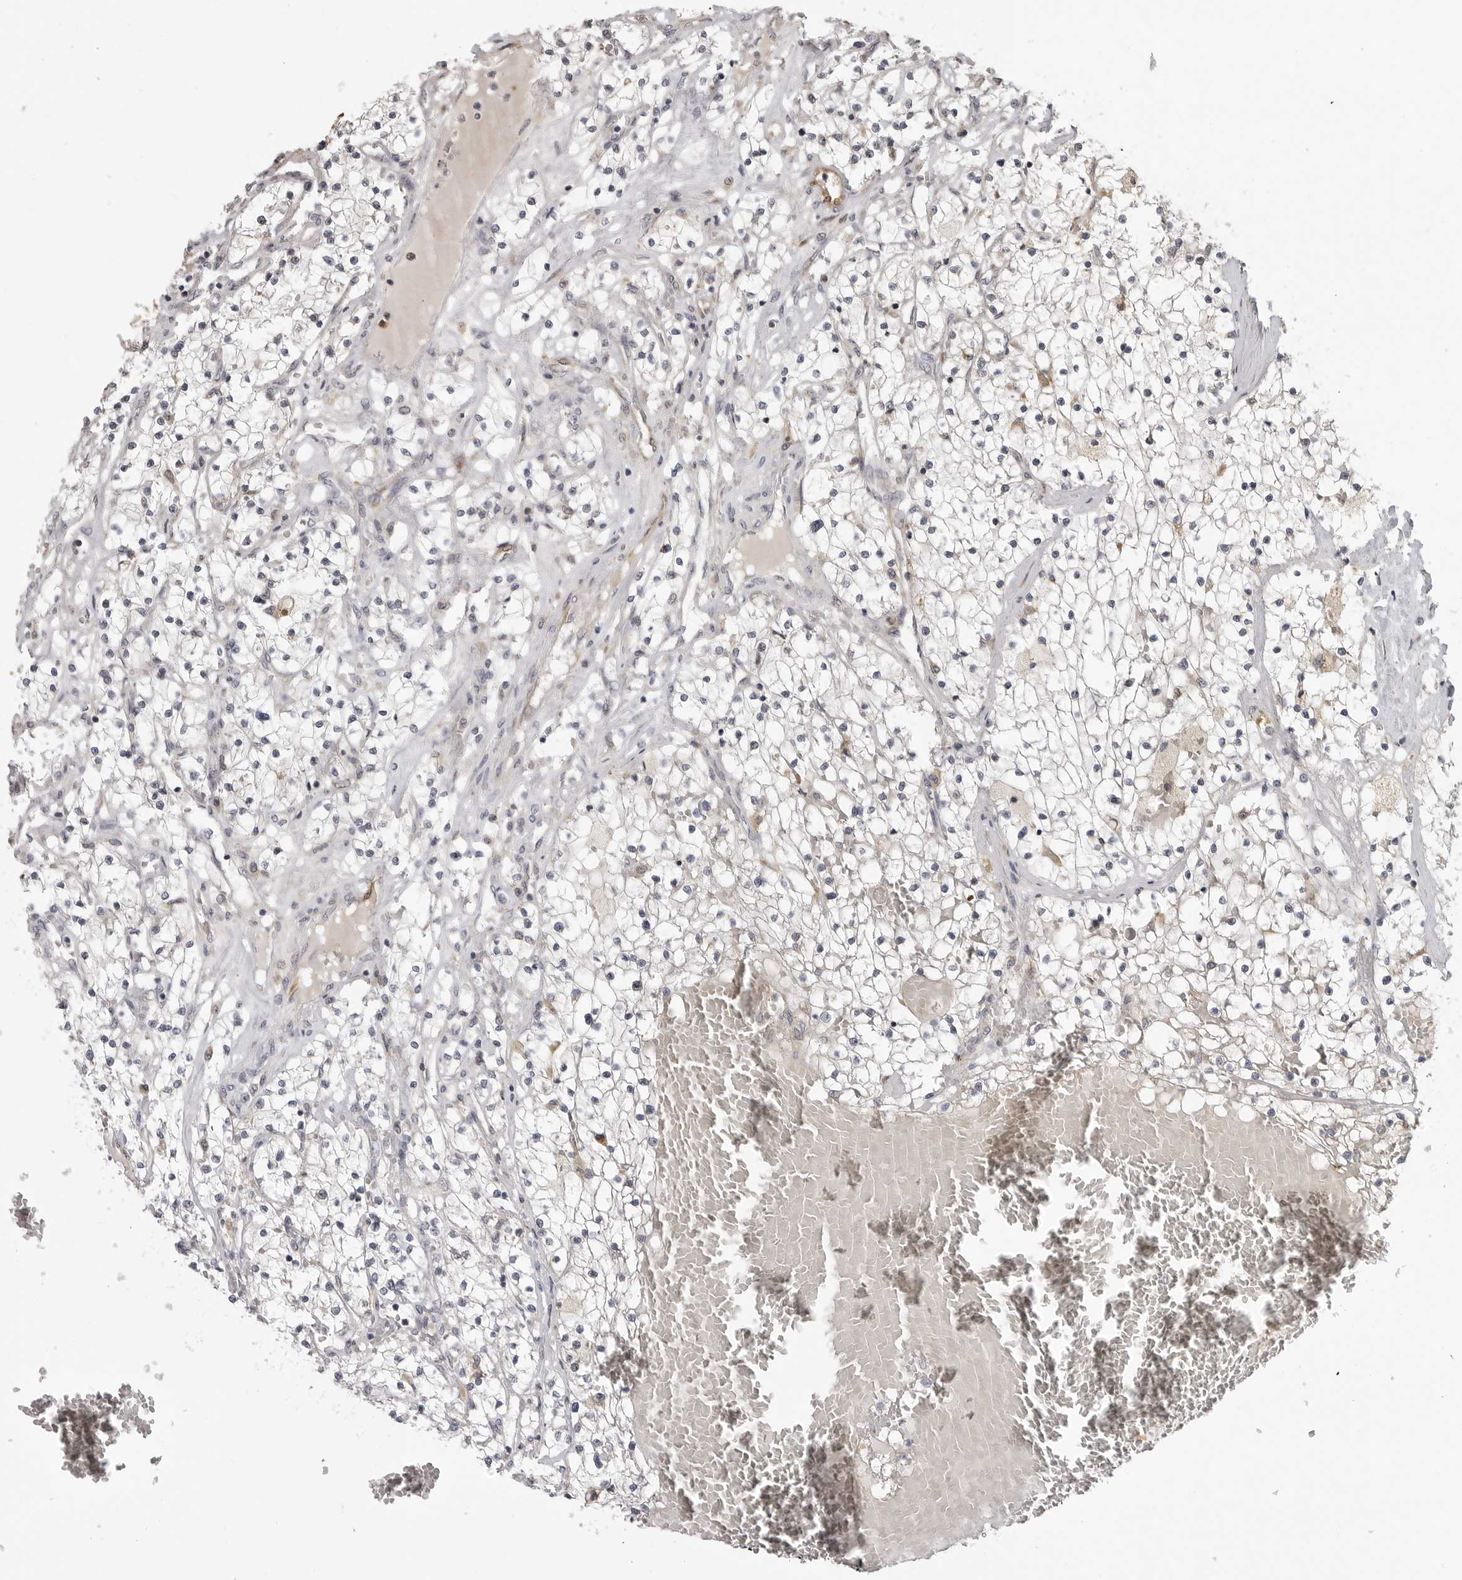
{"staining": {"intensity": "weak", "quantity": "<25%", "location": "cytoplasmic/membranous"}, "tissue": "renal cancer", "cell_type": "Tumor cells", "image_type": "cancer", "snomed": [{"axis": "morphology", "description": "Normal tissue, NOS"}, {"axis": "morphology", "description": "Adenocarcinoma, NOS"}, {"axis": "topography", "description": "Kidney"}], "caption": "This is an immunohistochemistry (IHC) histopathology image of human renal adenocarcinoma. There is no staining in tumor cells.", "gene": "IDO1", "patient": {"sex": "male", "age": 68}}